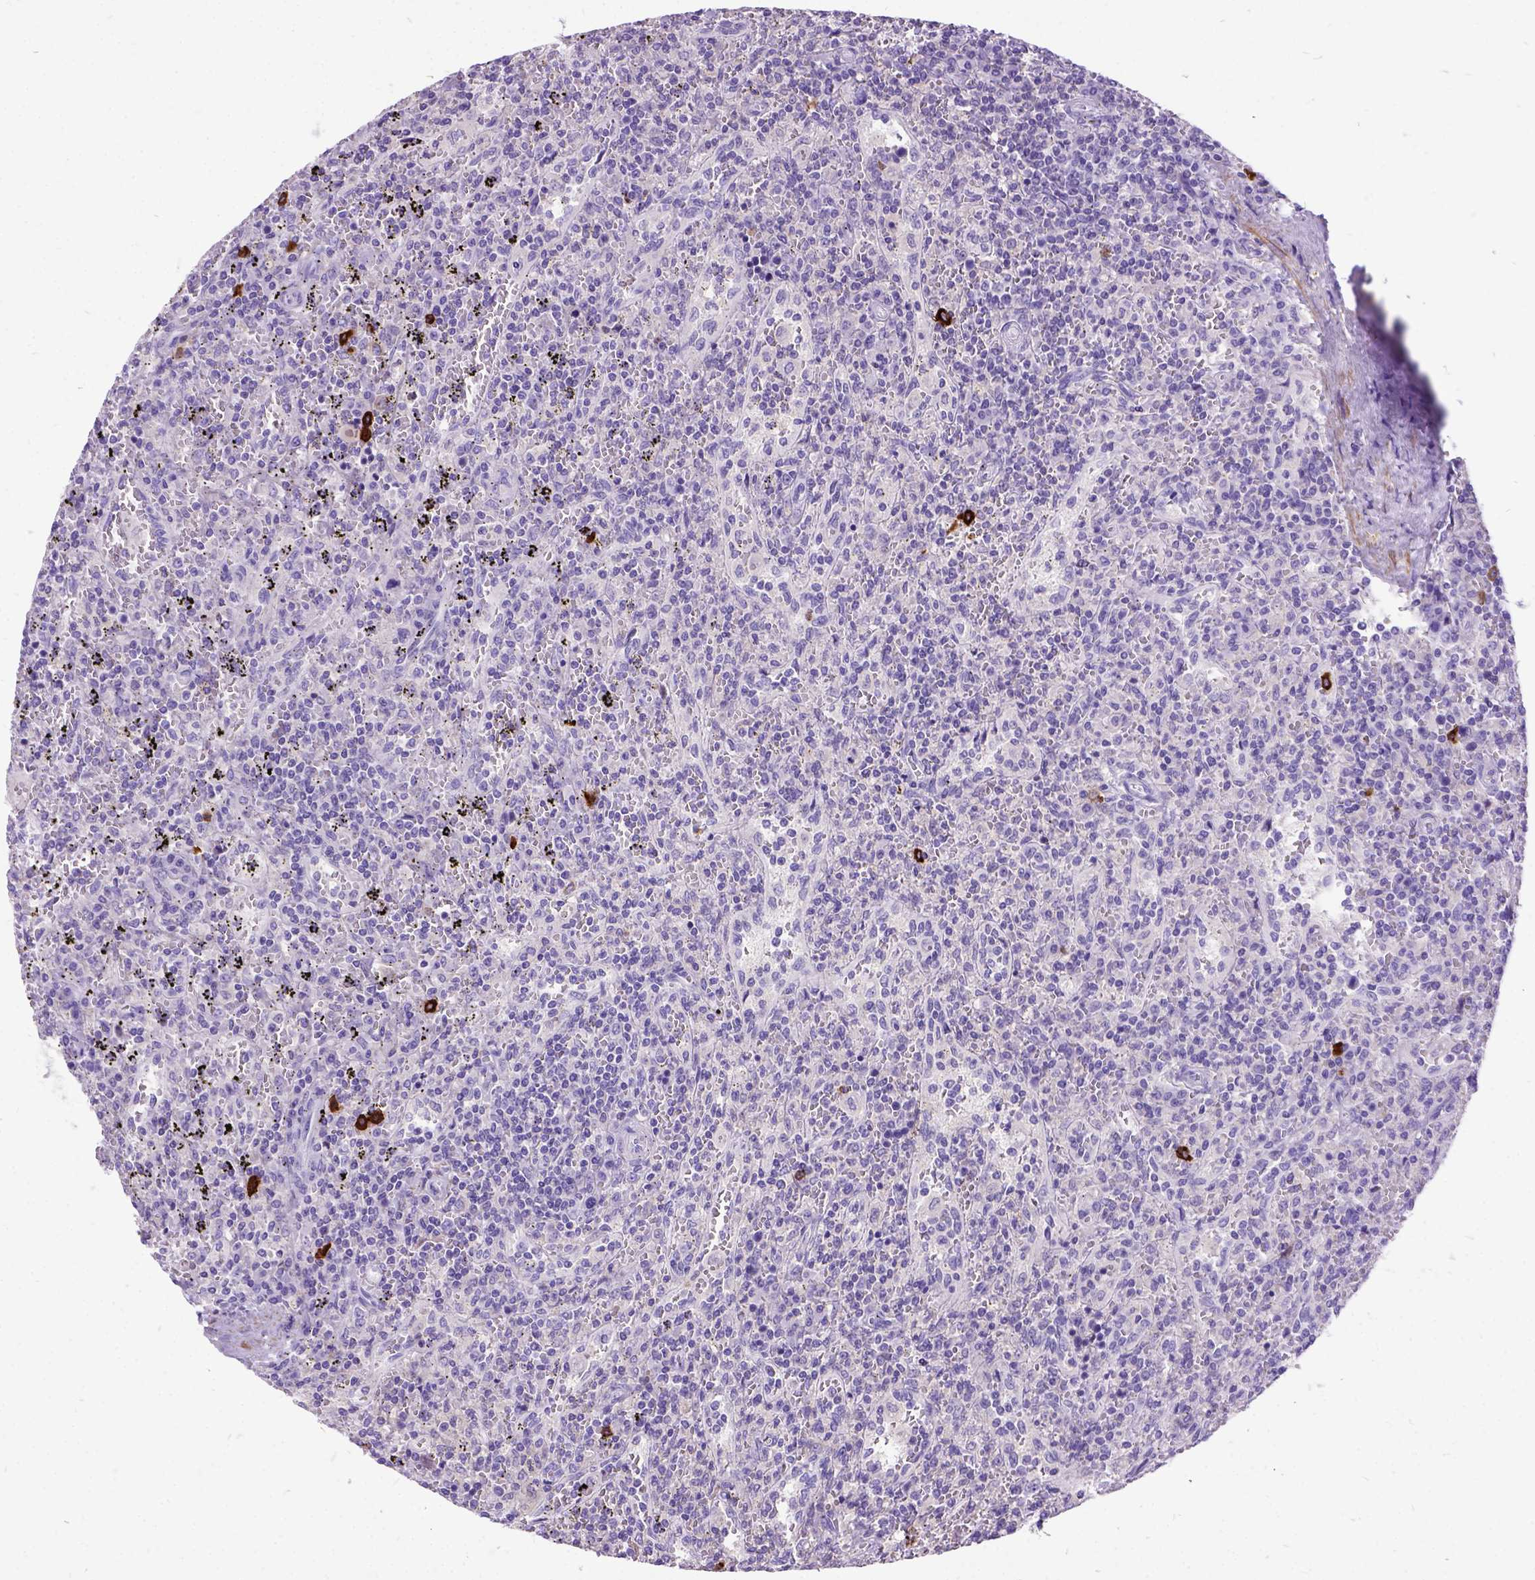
{"staining": {"intensity": "negative", "quantity": "none", "location": "none"}, "tissue": "lymphoma", "cell_type": "Tumor cells", "image_type": "cancer", "snomed": [{"axis": "morphology", "description": "Malignant lymphoma, non-Hodgkin's type, Low grade"}, {"axis": "topography", "description": "Spleen"}], "caption": "Human low-grade malignant lymphoma, non-Hodgkin's type stained for a protein using IHC demonstrates no expression in tumor cells.", "gene": "PRG2", "patient": {"sex": "male", "age": 62}}